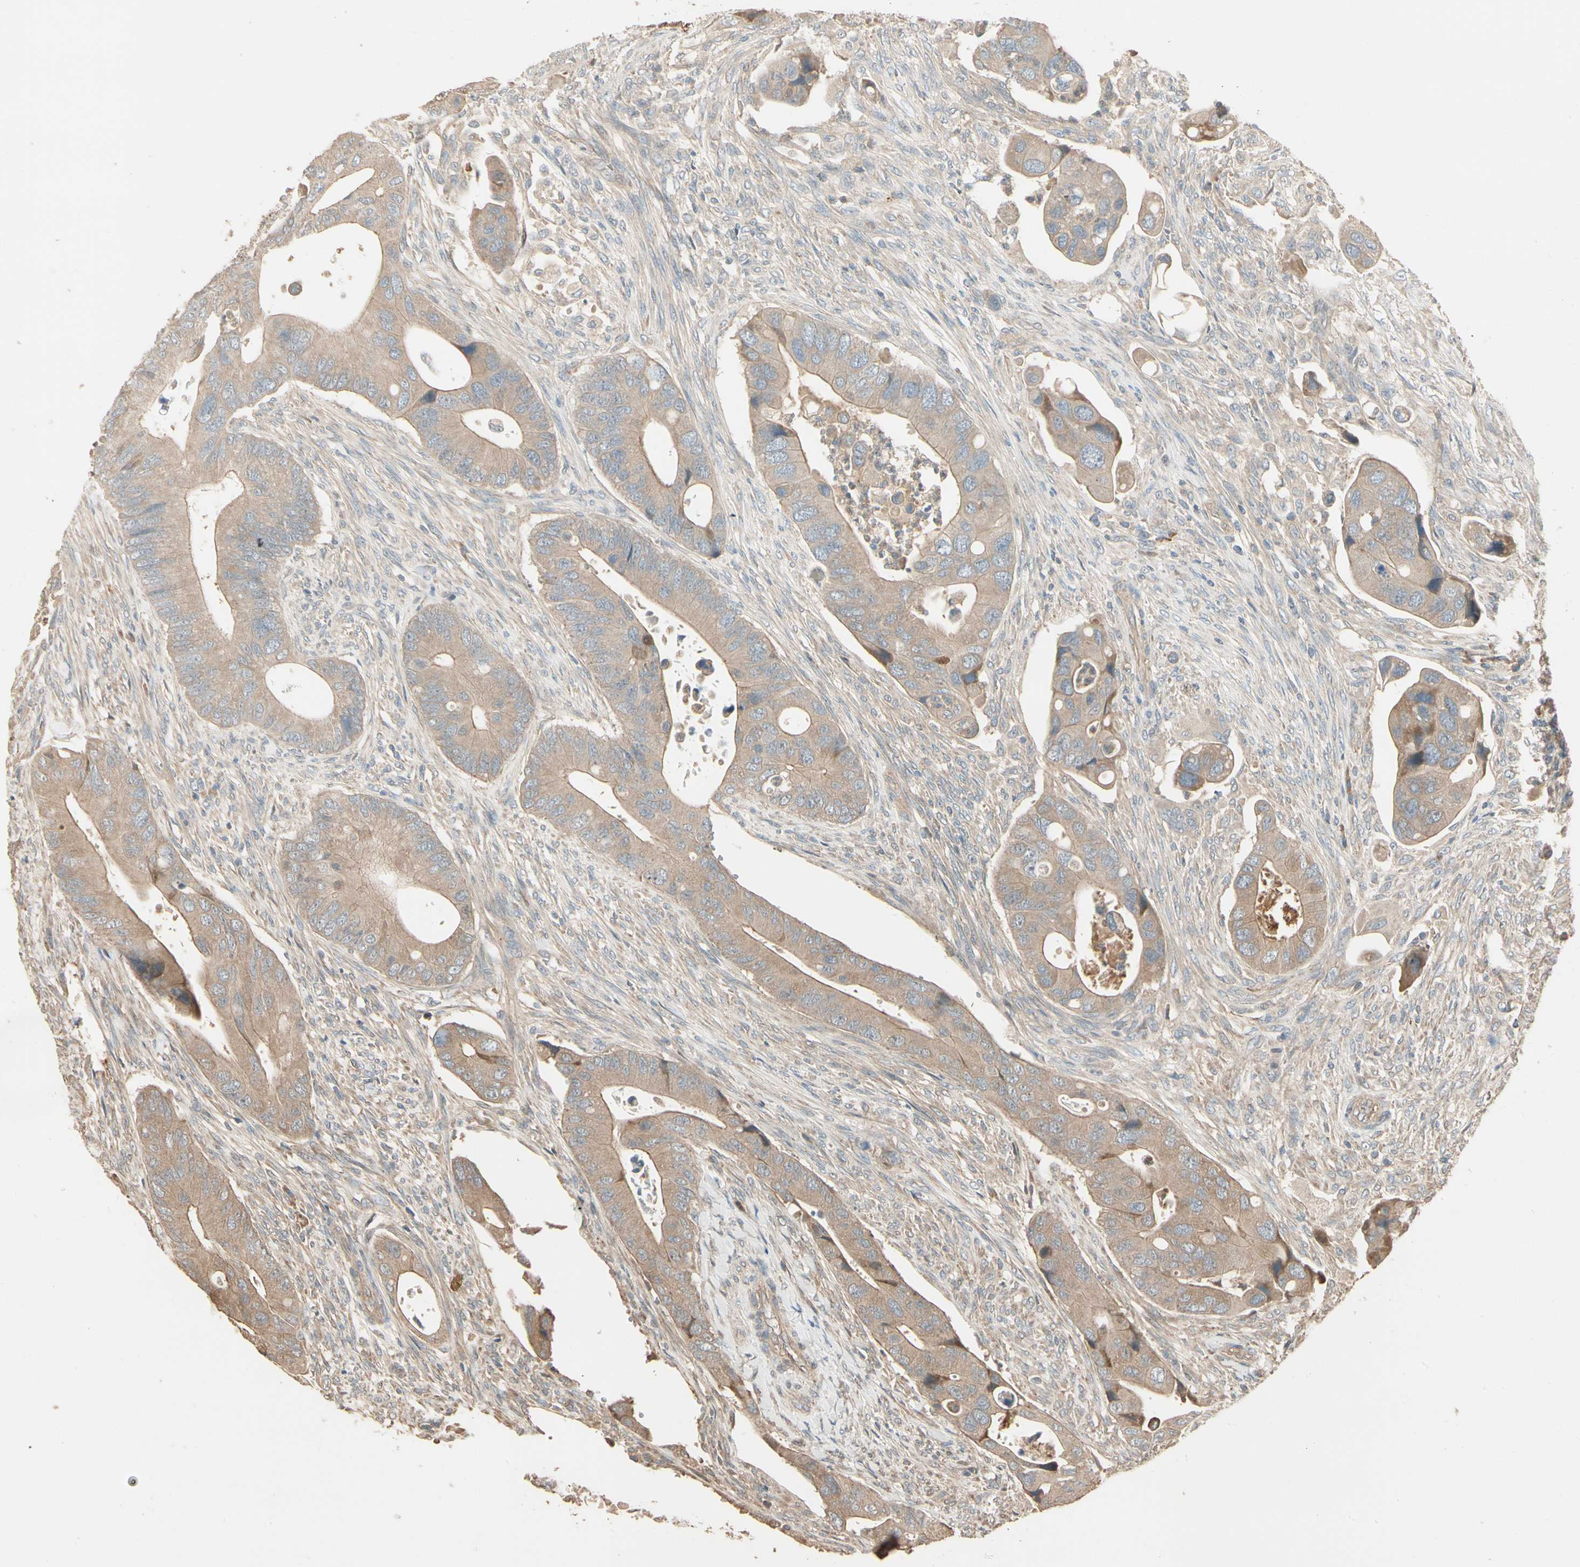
{"staining": {"intensity": "moderate", "quantity": ">75%", "location": "cytoplasmic/membranous"}, "tissue": "colorectal cancer", "cell_type": "Tumor cells", "image_type": "cancer", "snomed": [{"axis": "morphology", "description": "Adenocarcinoma, NOS"}, {"axis": "topography", "description": "Rectum"}], "caption": "Colorectal adenocarcinoma tissue shows moderate cytoplasmic/membranous expression in approximately >75% of tumor cells", "gene": "TNFRSF21", "patient": {"sex": "female", "age": 57}}